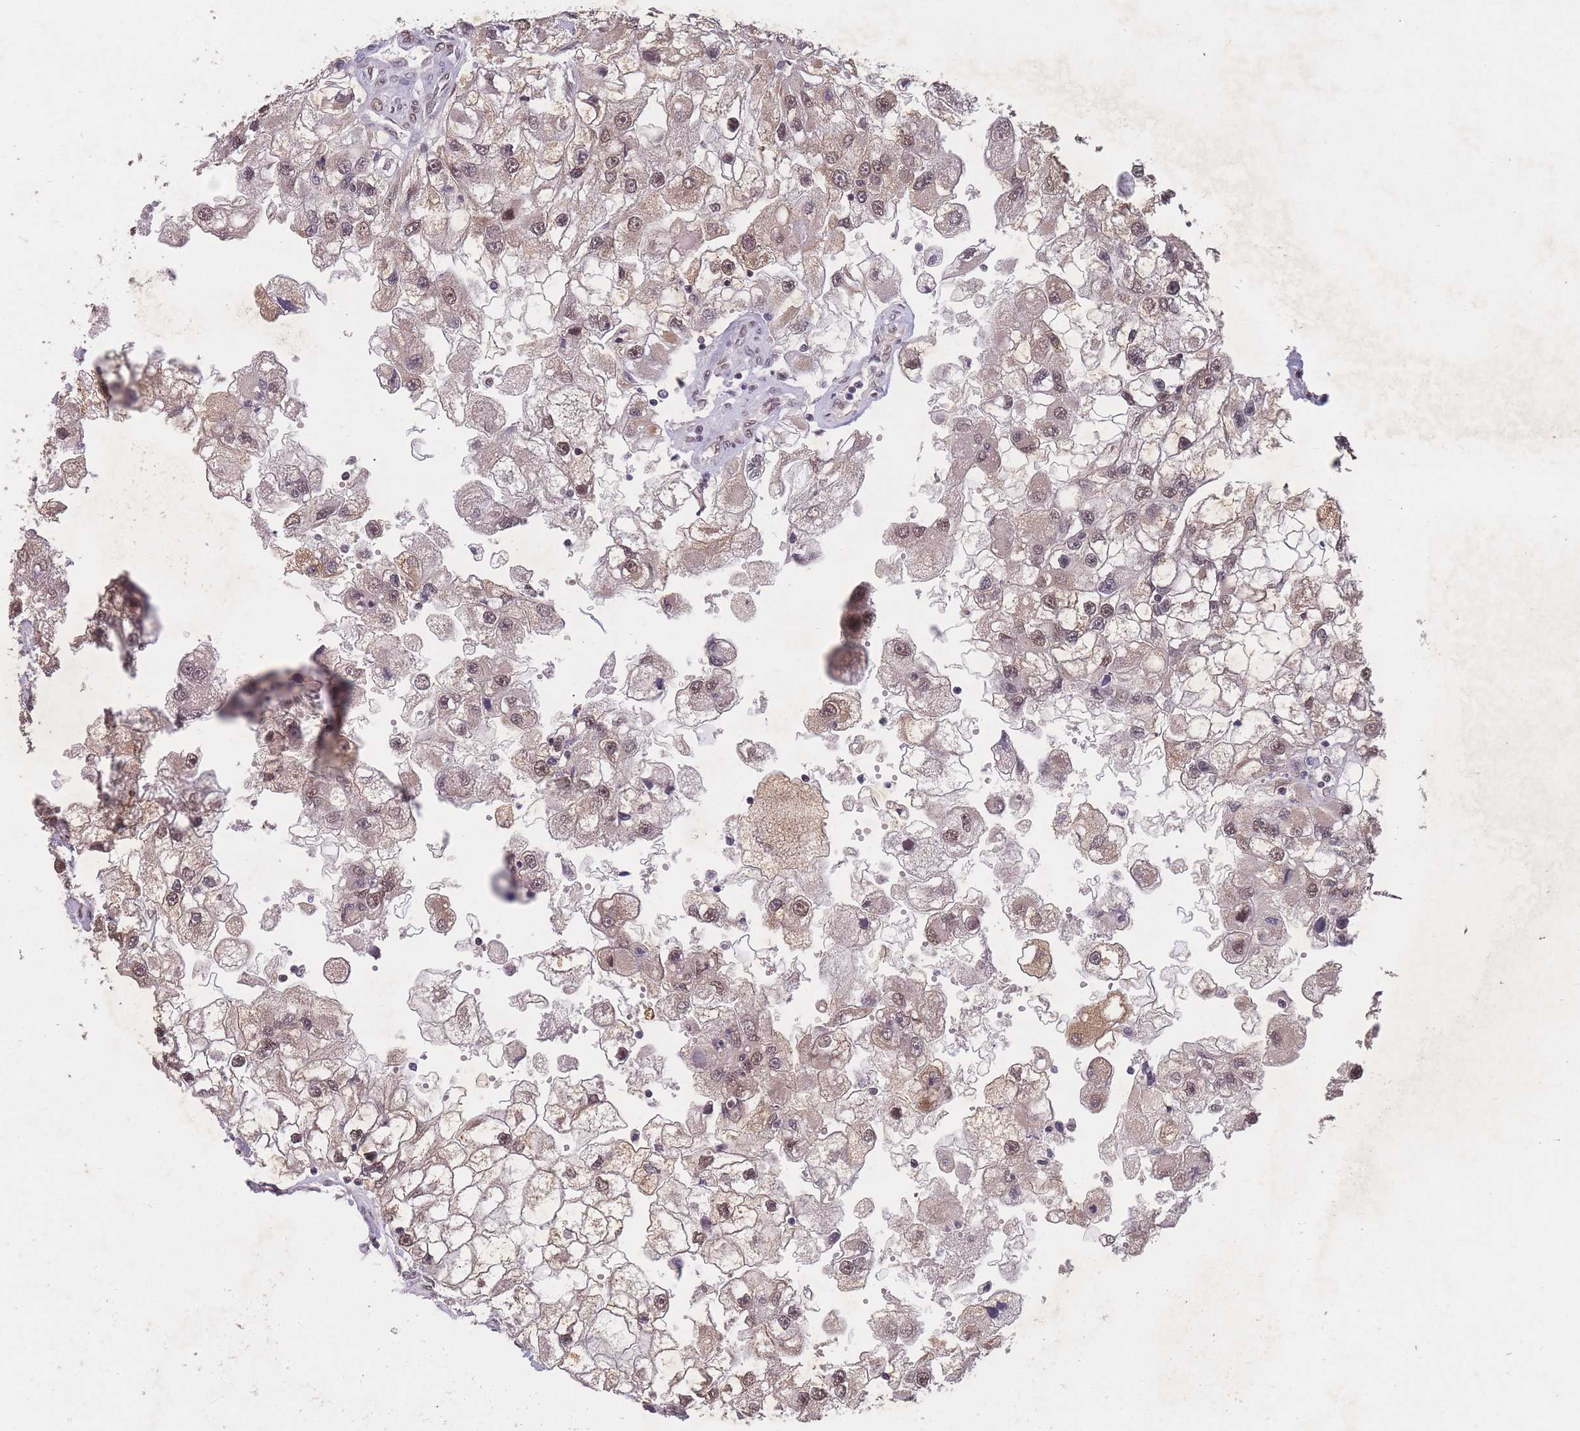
{"staining": {"intensity": "moderate", "quantity": ">75%", "location": "nuclear"}, "tissue": "renal cancer", "cell_type": "Tumor cells", "image_type": "cancer", "snomed": [{"axis": "morphology", "description": "Adenocarcinoma, NOS"}, {"axis": "topography", "description": "Kidney"}], "caption": "Renal cancer (adenocarcinoma) stained with immunohistochemistry (IHC) displays moderate nuclear expression in approximately >75% of tumor cells.", "gene": "SNRPA1", "patient": {"sex": "male", "age": 63}}